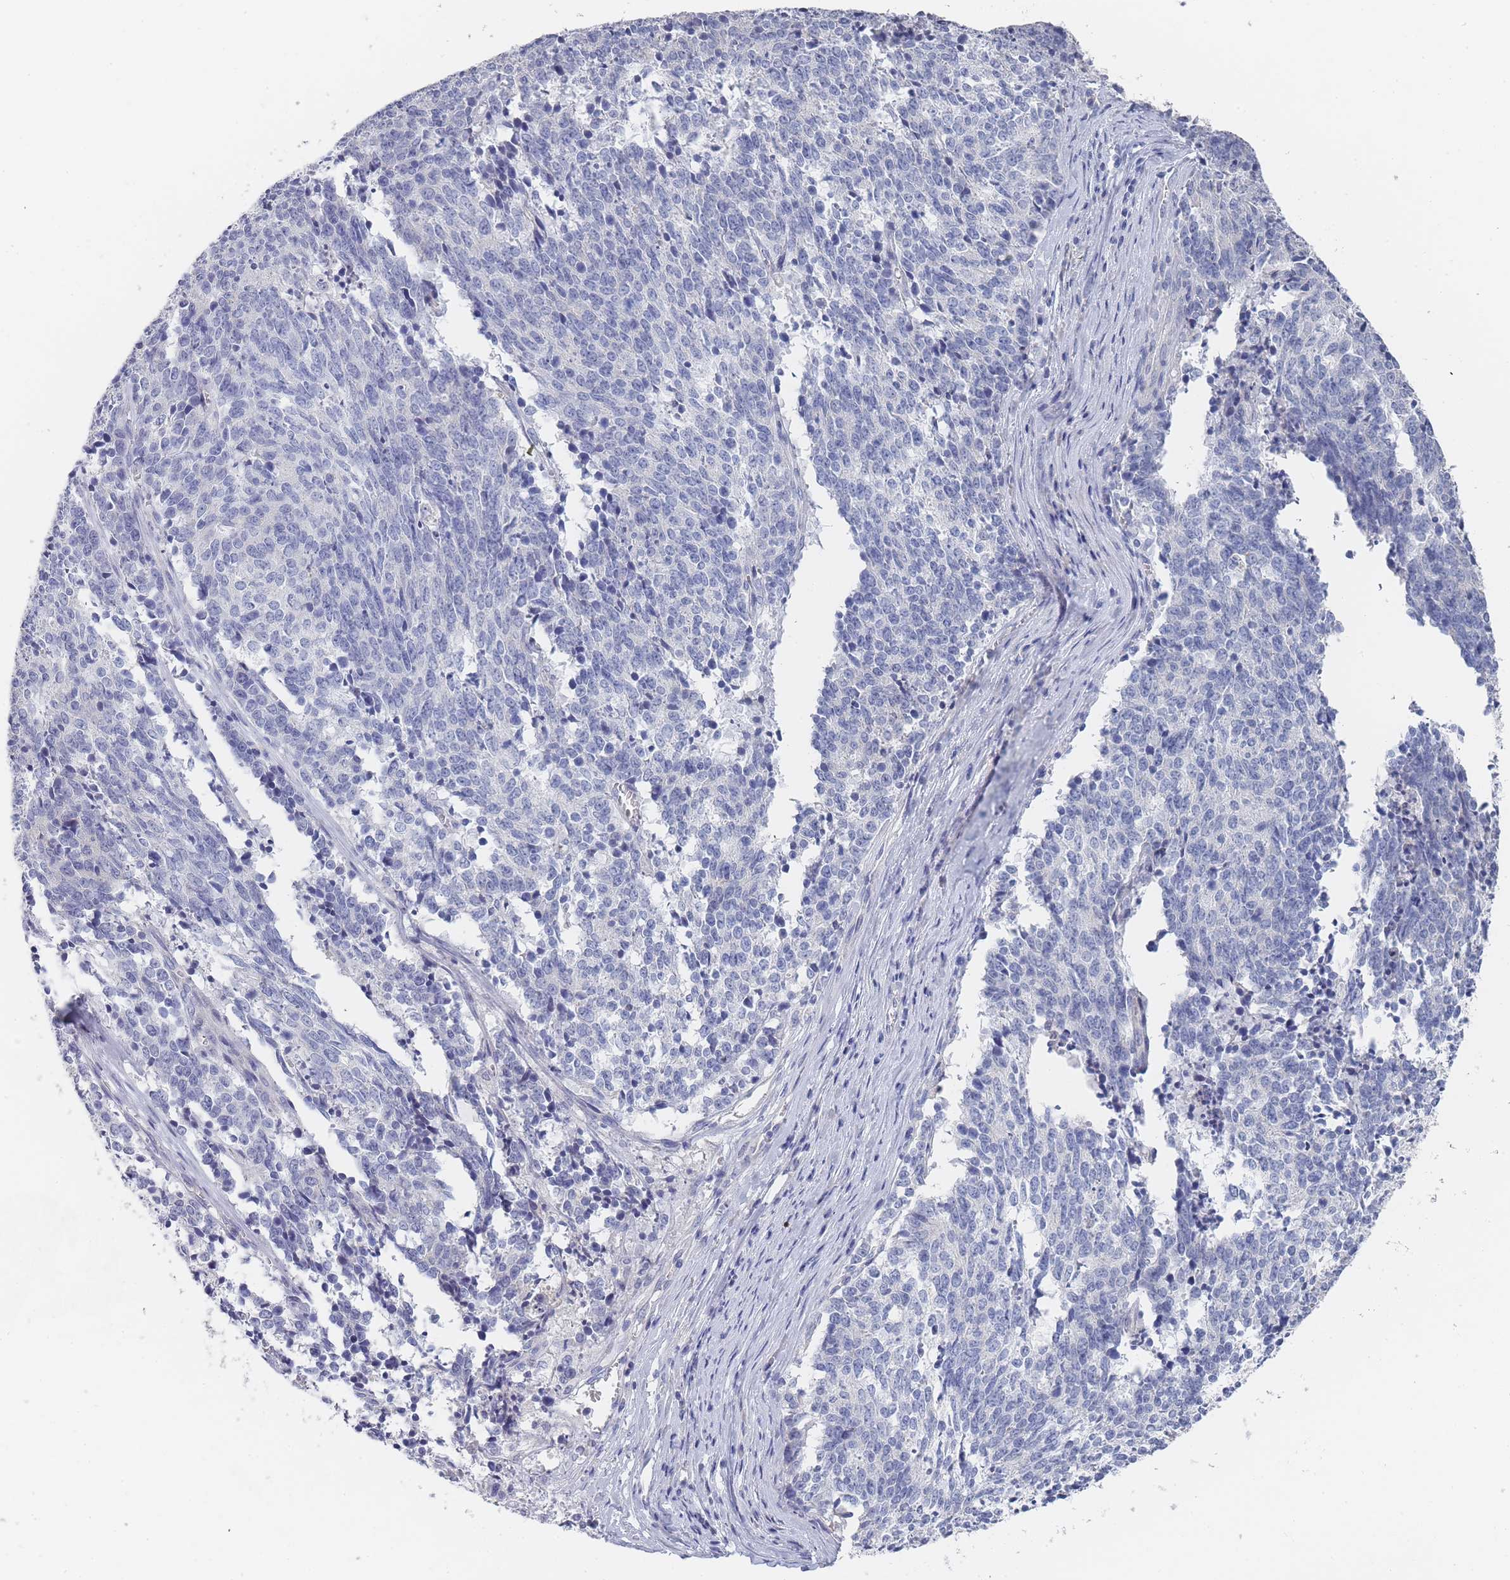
{"staining": {"intensity": "negative", "quantity": "none", "location": "none"}, "tissue": "cervical cancer", "cell_type": "Tumor cells", "image_type": "cancer", "snomed": [{"axis": "morphology", "description": "Squamous cell carcinoma, NOS"}, {"axis": "topography", "description": "Cervix"}], "caption": "Squamous cell carcinoma (cervical) was stained to show a protein in brown. There is no significant expression in tumor cells. The staining is performed using DAB brown chromogen with nuclei counter-stained in using hematoxylin.", "gene": "ACAD11", "patient": {"sex": "female", "age": 29}}